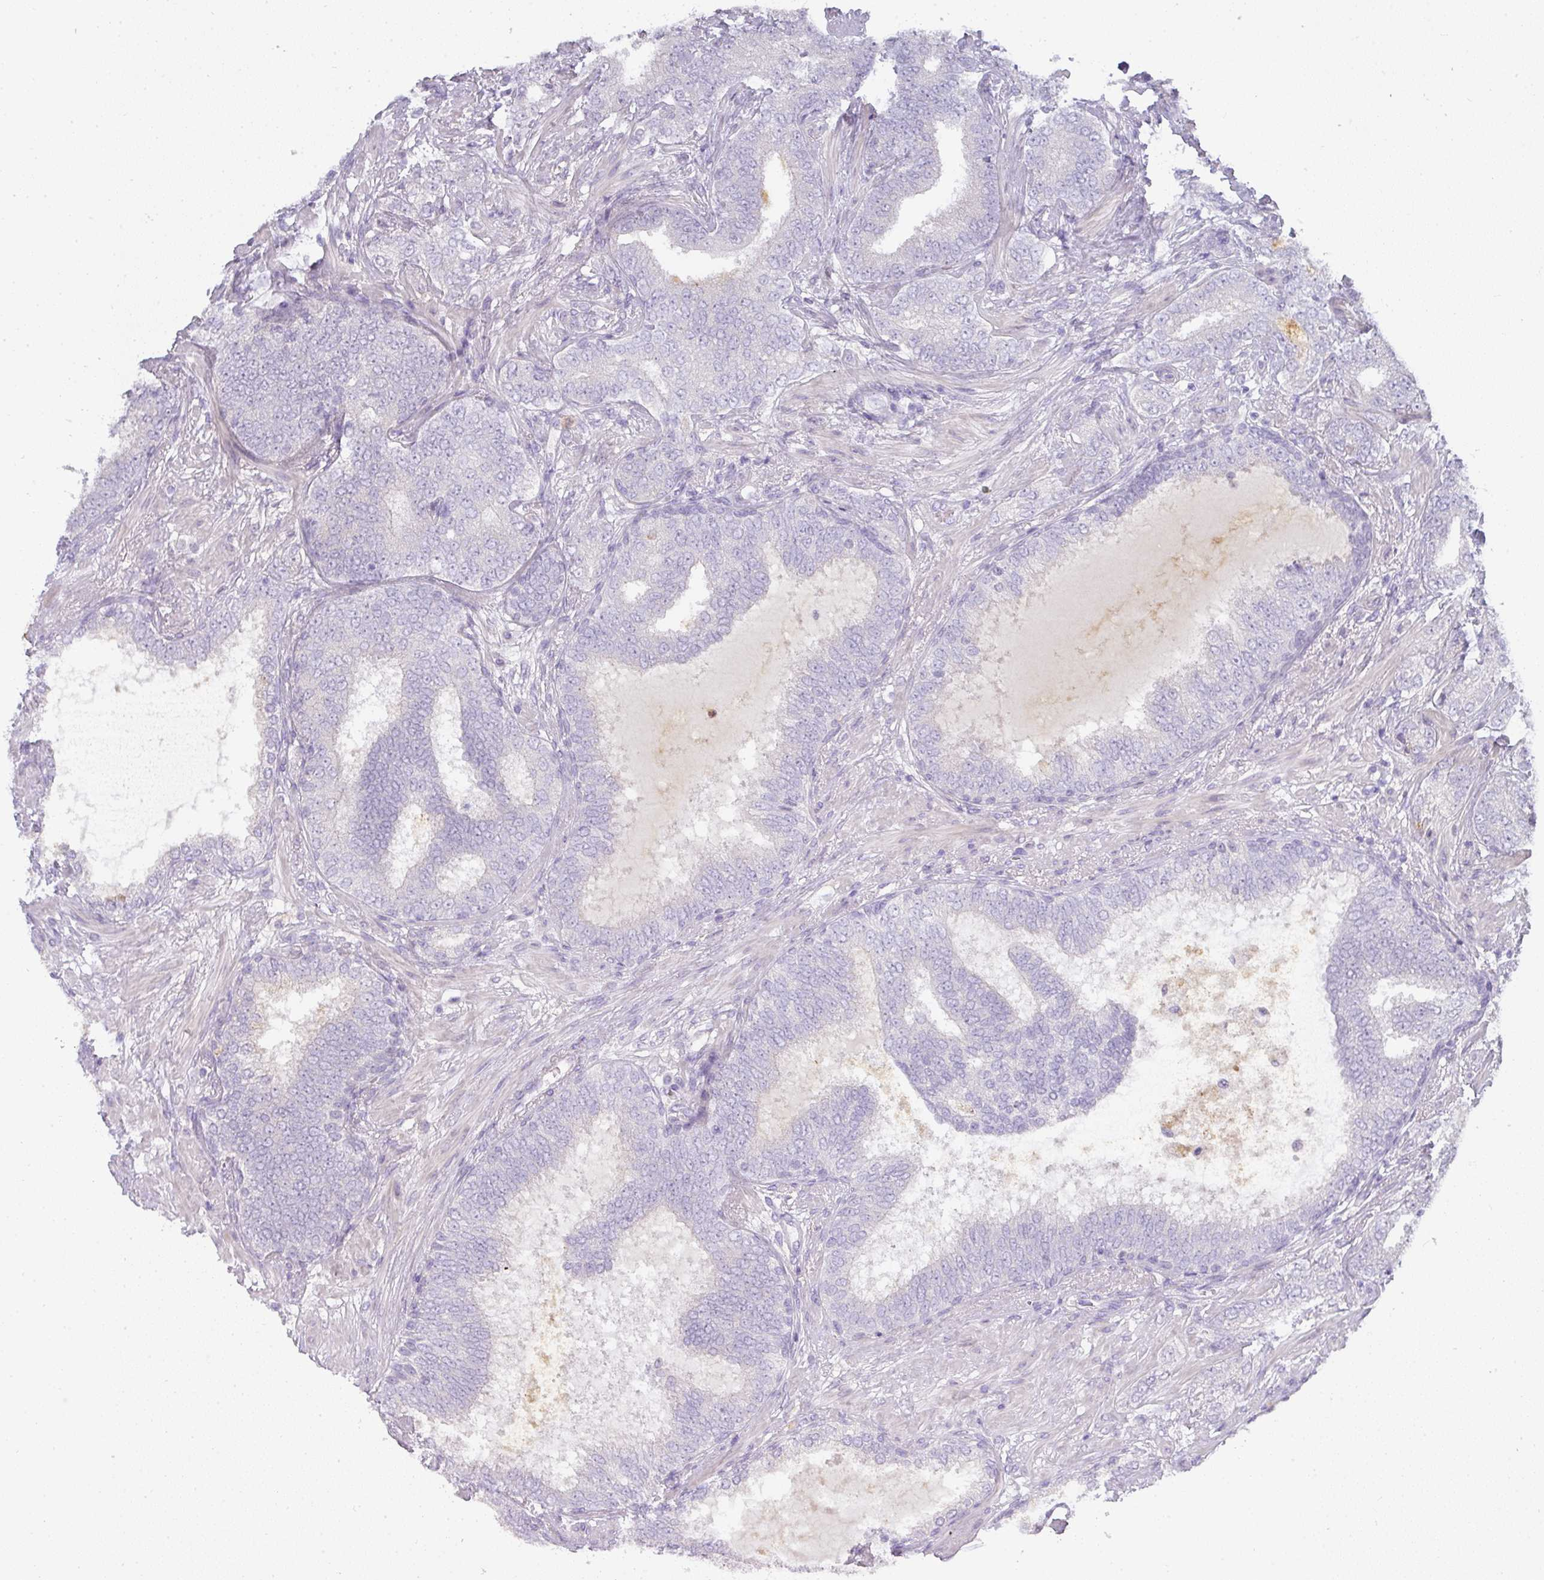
{"staining": {"intensity": "negative", "quantity": "none", "location": "none"}, "tissue": "prostate cancer", "cell_type": "Tumor cells", "image_type": "cancer", "snomed": [{"axis": "morphology", "description": "Adenocarcinoma, High grade"}, {"axis": "topography", "description": "Prostate"}], "caption": "Histopathology image shows no significant protein expression in tumor cells of prostate cancer.", "gene": "HHEX", "patient": {"sex": "male", "age": 72}}